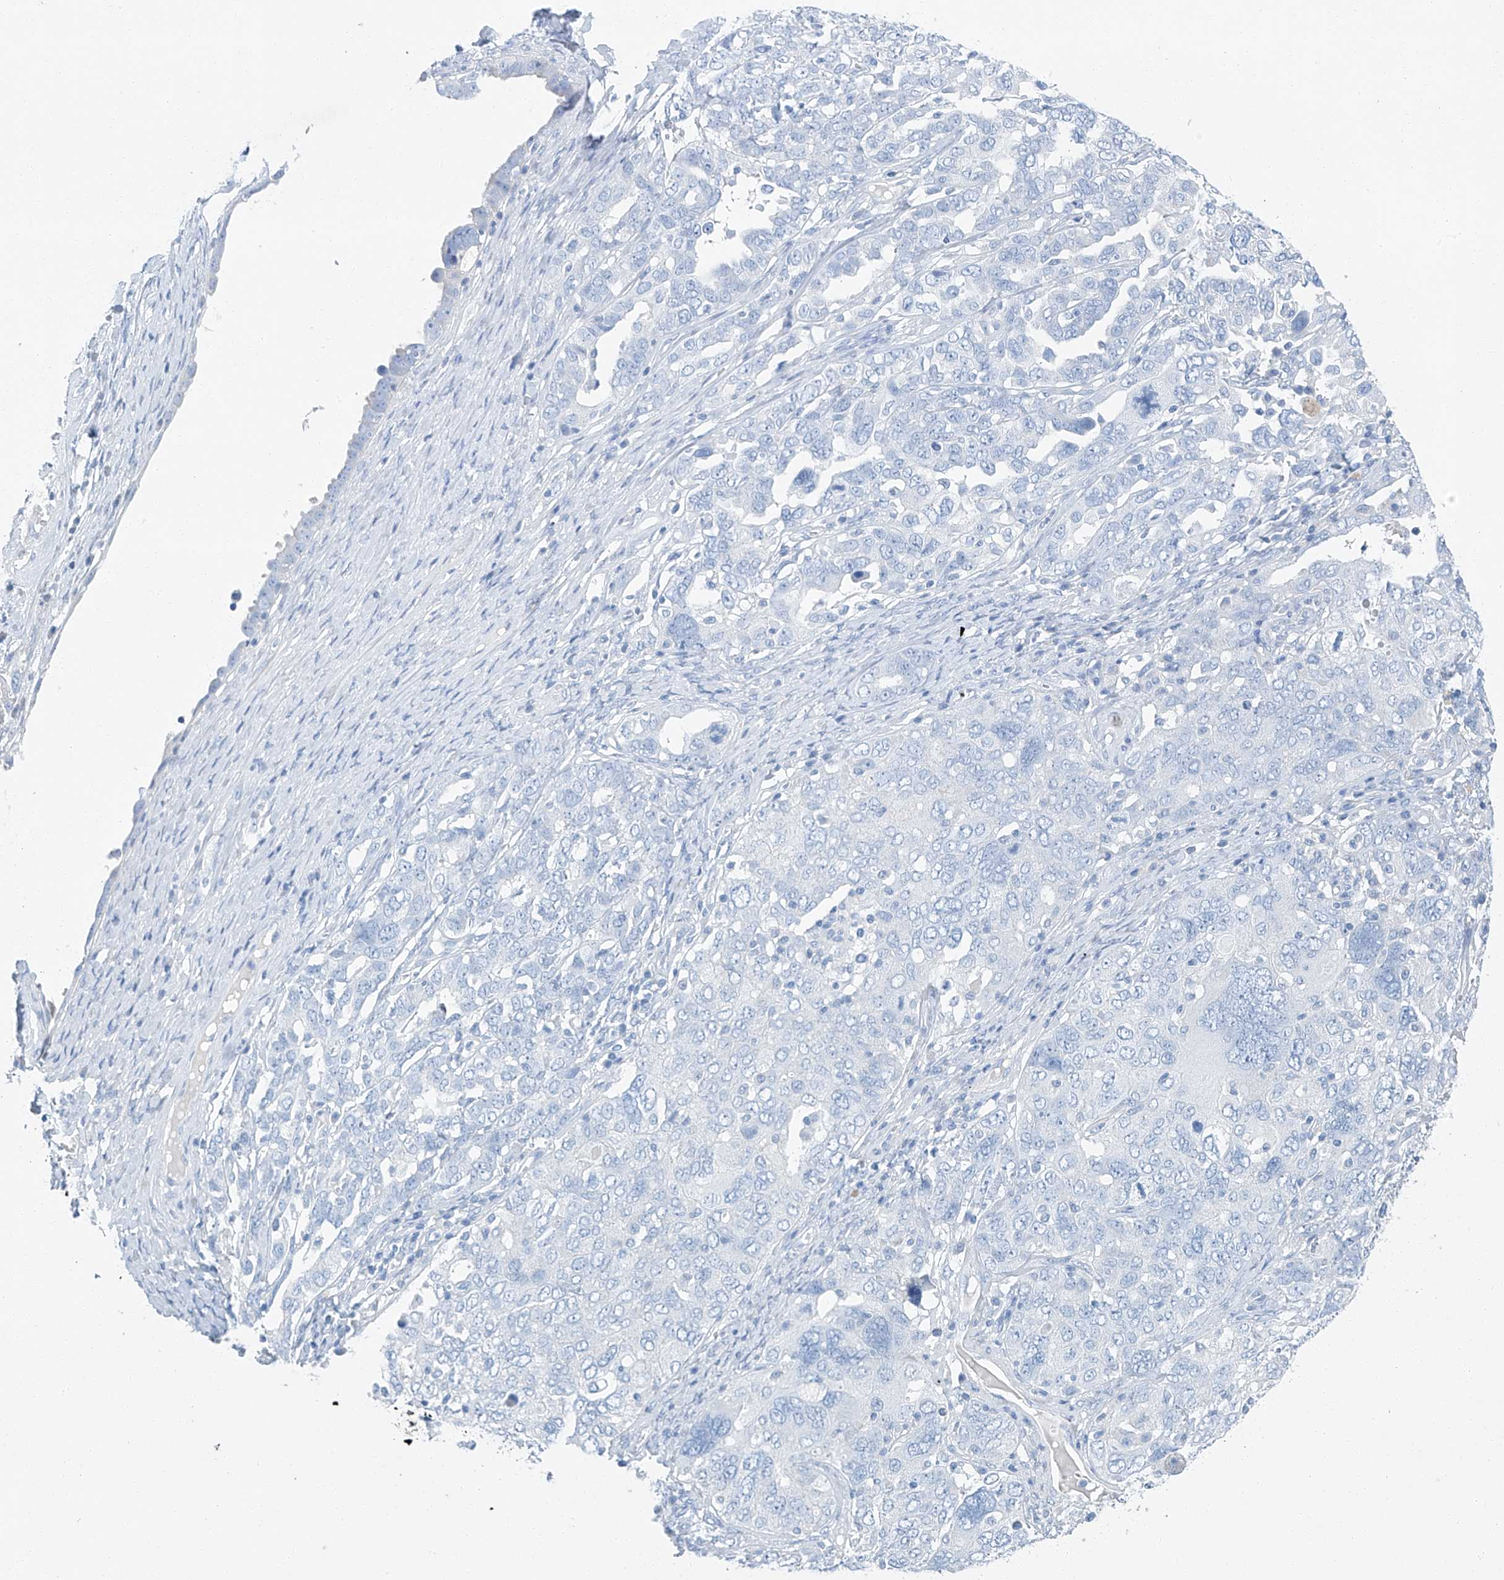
{"staining": {"intensity": "negative", "quantity": "none", "location": "none"}, "tissue": "ovarian cancer", "cell_type": "Tumor cells", "image_type": "cancer", "snomed": [{"axis": "morphology", "description": "Carcinoma, endometroid"}, {"axis": "topography", "description": "Ovary"}], "caption": "Ovarian cancer stained for a protein using immunohistochemistry (IHC) demonstrates no staining tumor cells.", "gene": "C1orf87", "patient": {"sex": "female", "age": 62}}